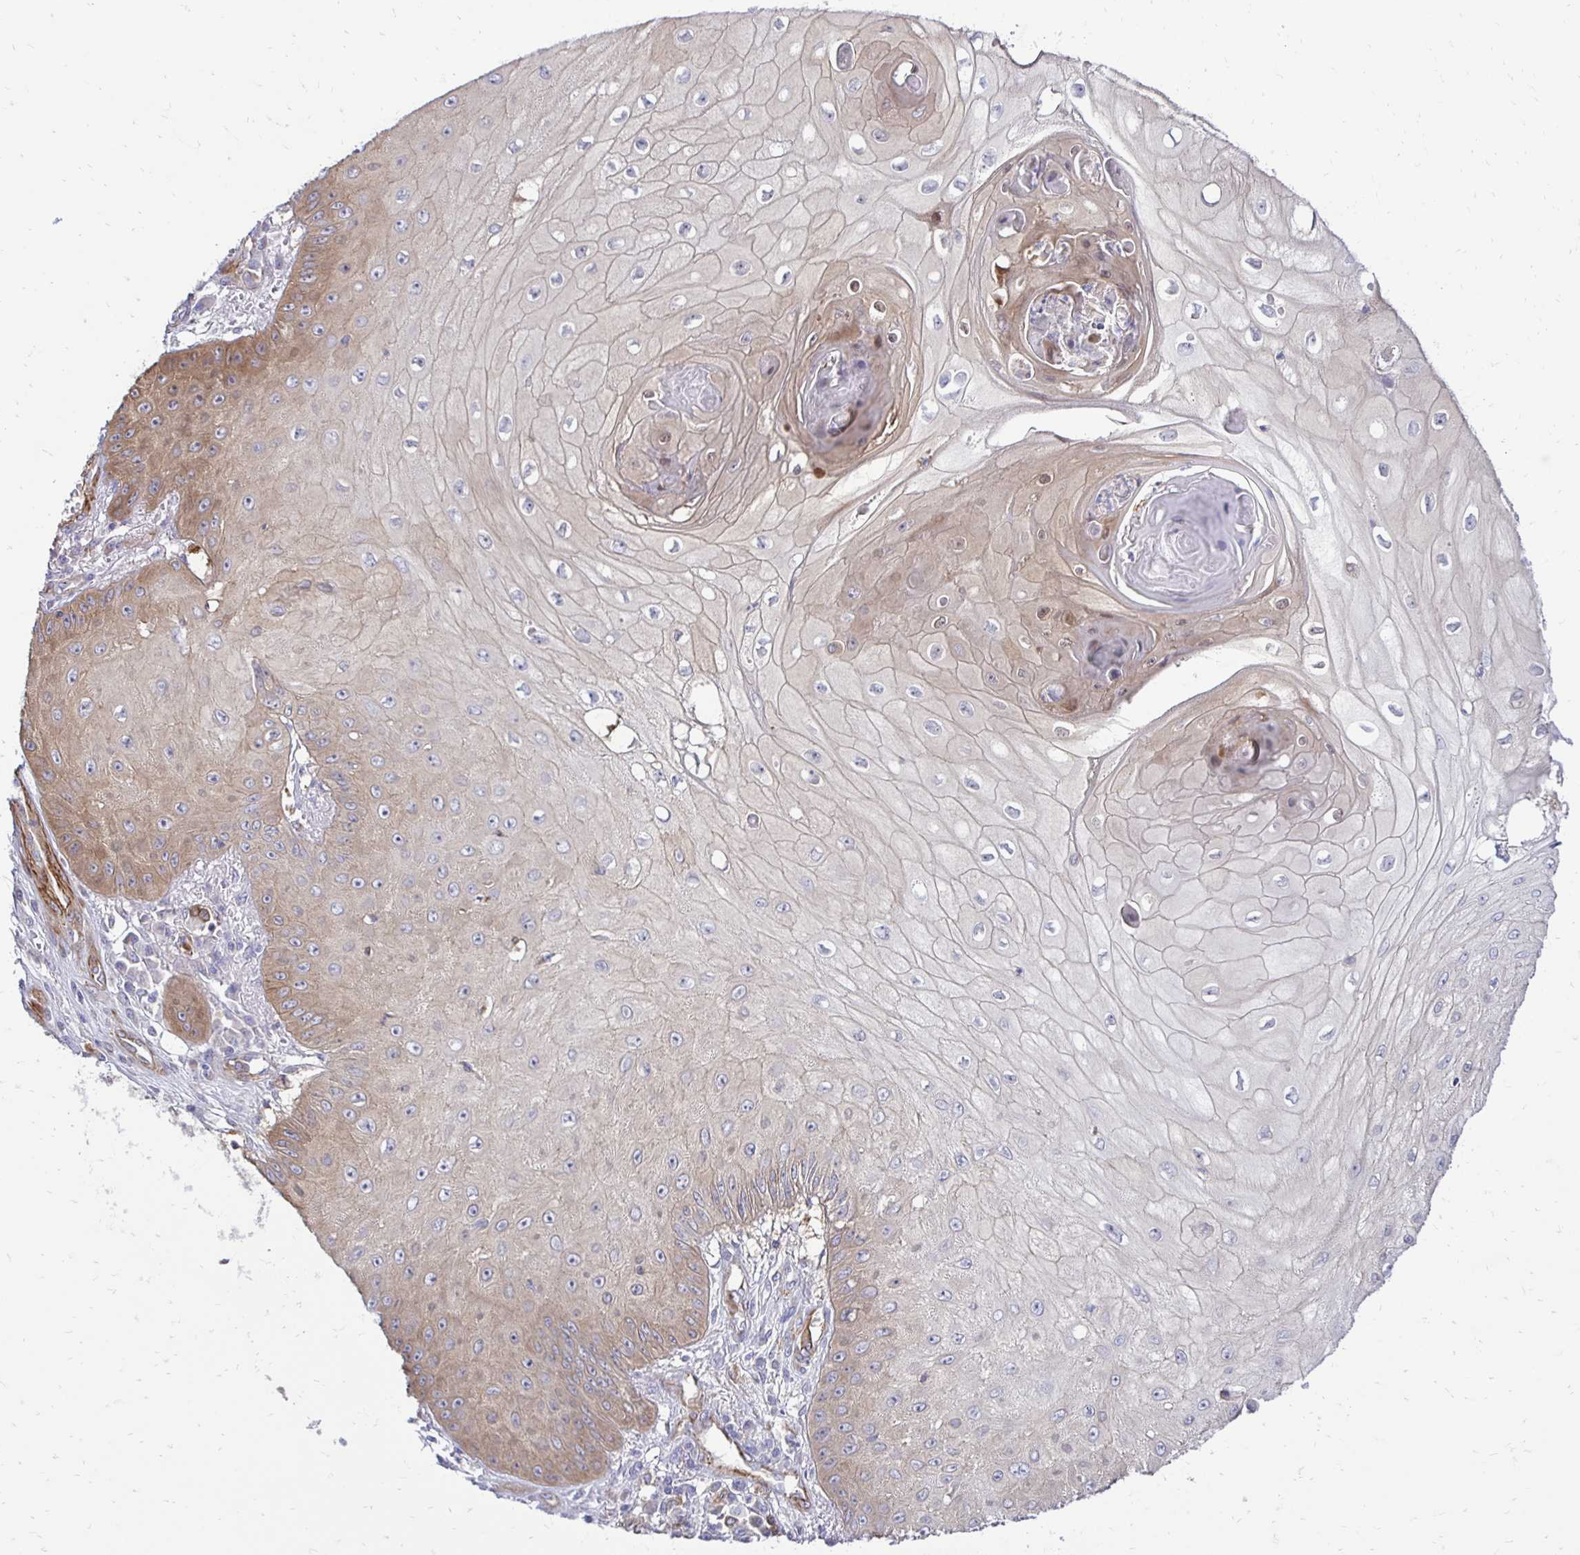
{"staining": {"intensity": "moderate", "quantity": "25%-75%", "location": "cytoplasmic/membranous"}, "tissue": "skin cancer", "cell_type": "Tumor cells", "image_type": "cancer", "snomed": [{"axis": "morphology", "description": "Squamous cell carcinoma, NOS"}, {"axis": "topography", "description": "Skin"}], "caption": "The image shows immunohistochemical staining of skin squamous cell carcinoma. There is moderate cytoplasmic/membranous positivity is identified in about 25%-75% of tumor cells. (DAB (3,3'-diaminobenzidine) IHC, brown staining for protein, blue staining for nuclei).", "gene": "CTPS1", "patient": {"sex": "male", "age": 70}}